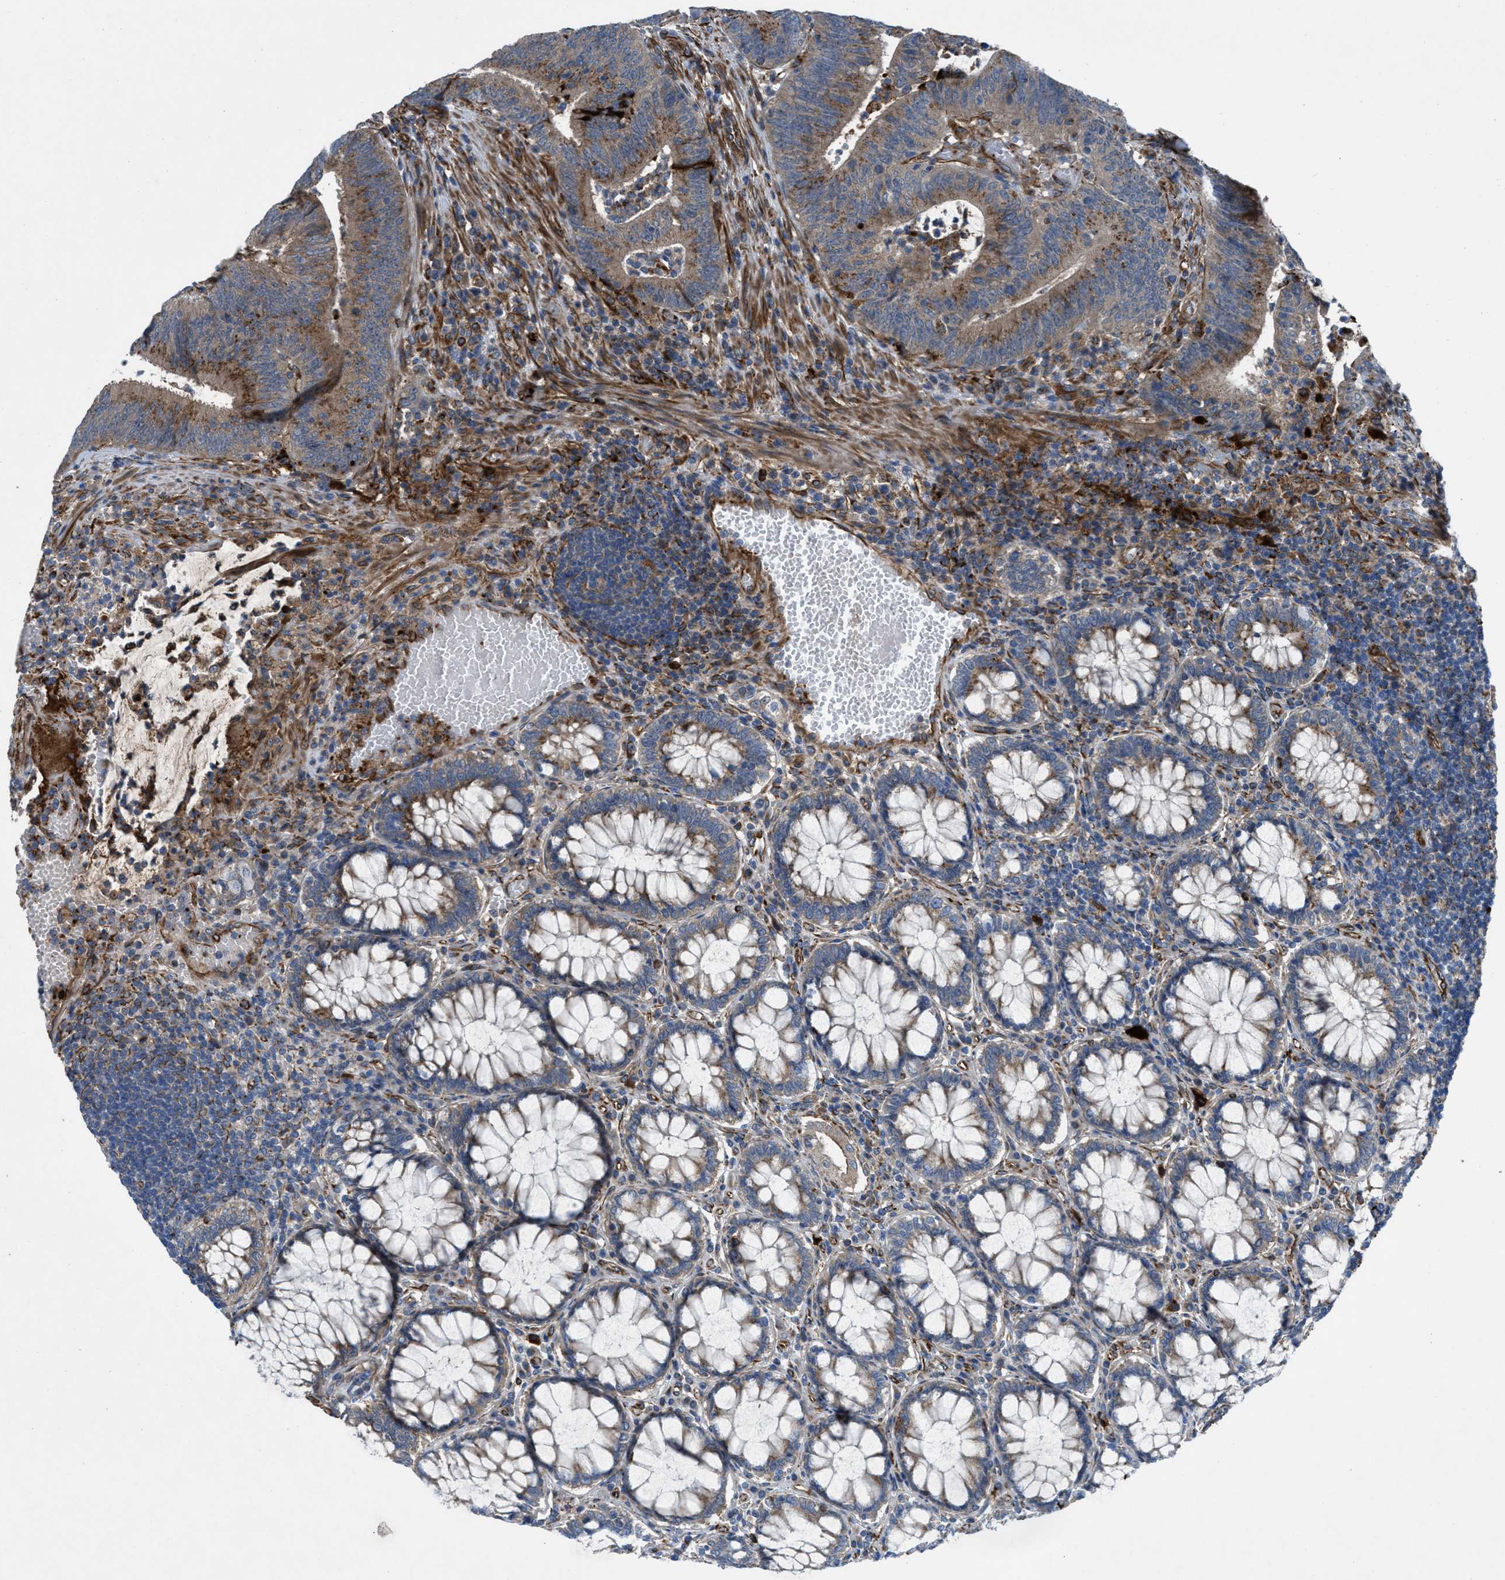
{"staining": {"intensity": "moderate", "quantity": ">75%", "location": "cytoplasmic/membranous"}, "tissue": "colorectal cancer", "cell_type": "Tumor cells", "image_type": "cancer", "snomed": [{"axis": "morphology", "description": "Normal tissue, NOS"}, {"axis": "morphology", "description": "Adenocarcinoma, NOS"}, {"axis": "topography", "description": "Rectum"}], "caption": "This histopathology image demonstrates immunohistochemistry staining of colorectal cancer, with medium moderate cytoplasmic/membranous expression in about >75% of tumor cells.", "gene": "SLC6A9", "patient": {"sex": "female", "age": 66}}